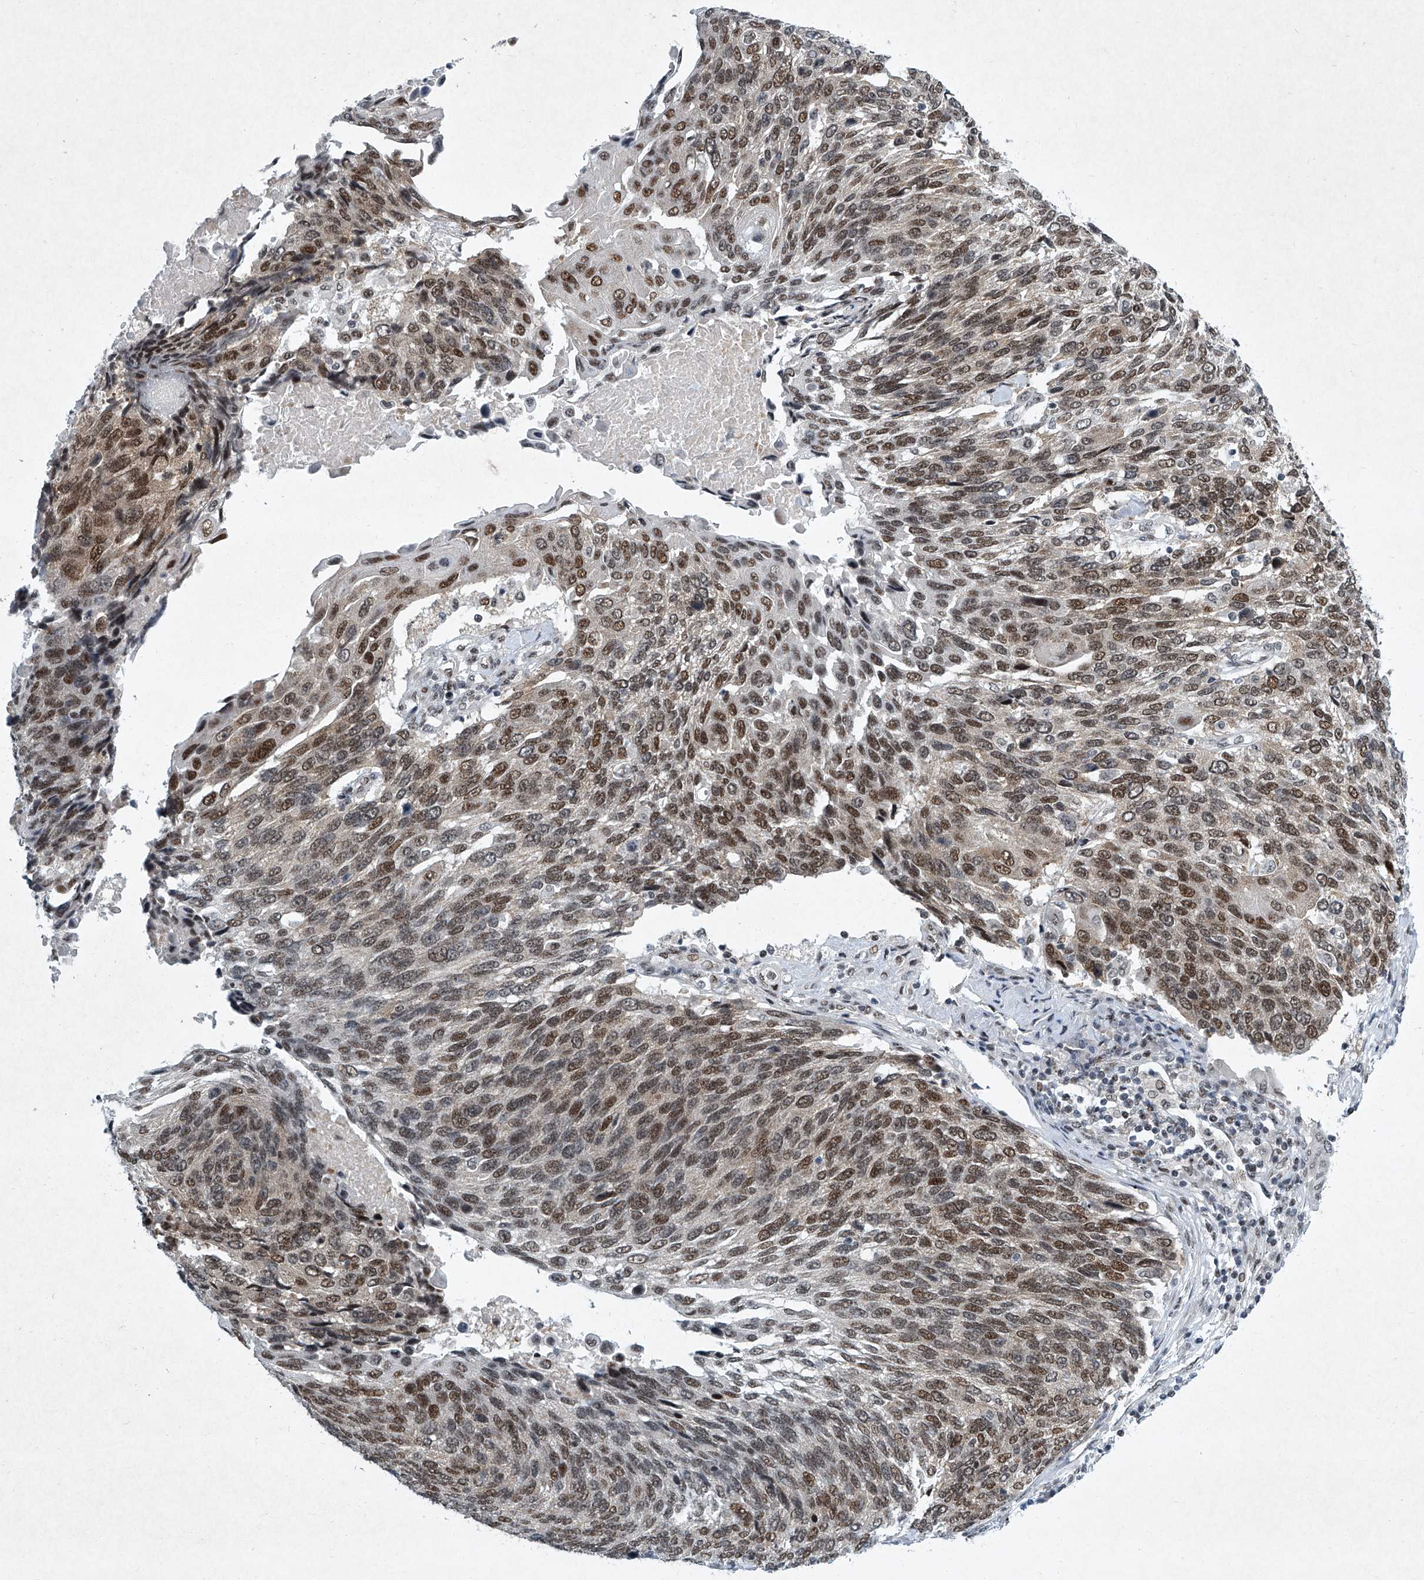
{"staining": {"intensity": "moderate", "quantity": ">75%", "location": "nuclear"}, "tissue": "lung cancer", "cell_type": "Tumor cells", "image_type": "cancer", "snomed": [{"axis": "morphology", "description": "Squamous cell carcinoma, NOS"}, {"axis": "topography", "description": "Lung"}], "caption": "This is an image of immunohistochemistry staining of lung squamous cell carcinoma, which shows moderate expression in the nuclear of tumor cells.", "gene": "TFDP1", "patient": {"sex": "male", "age": 66}}